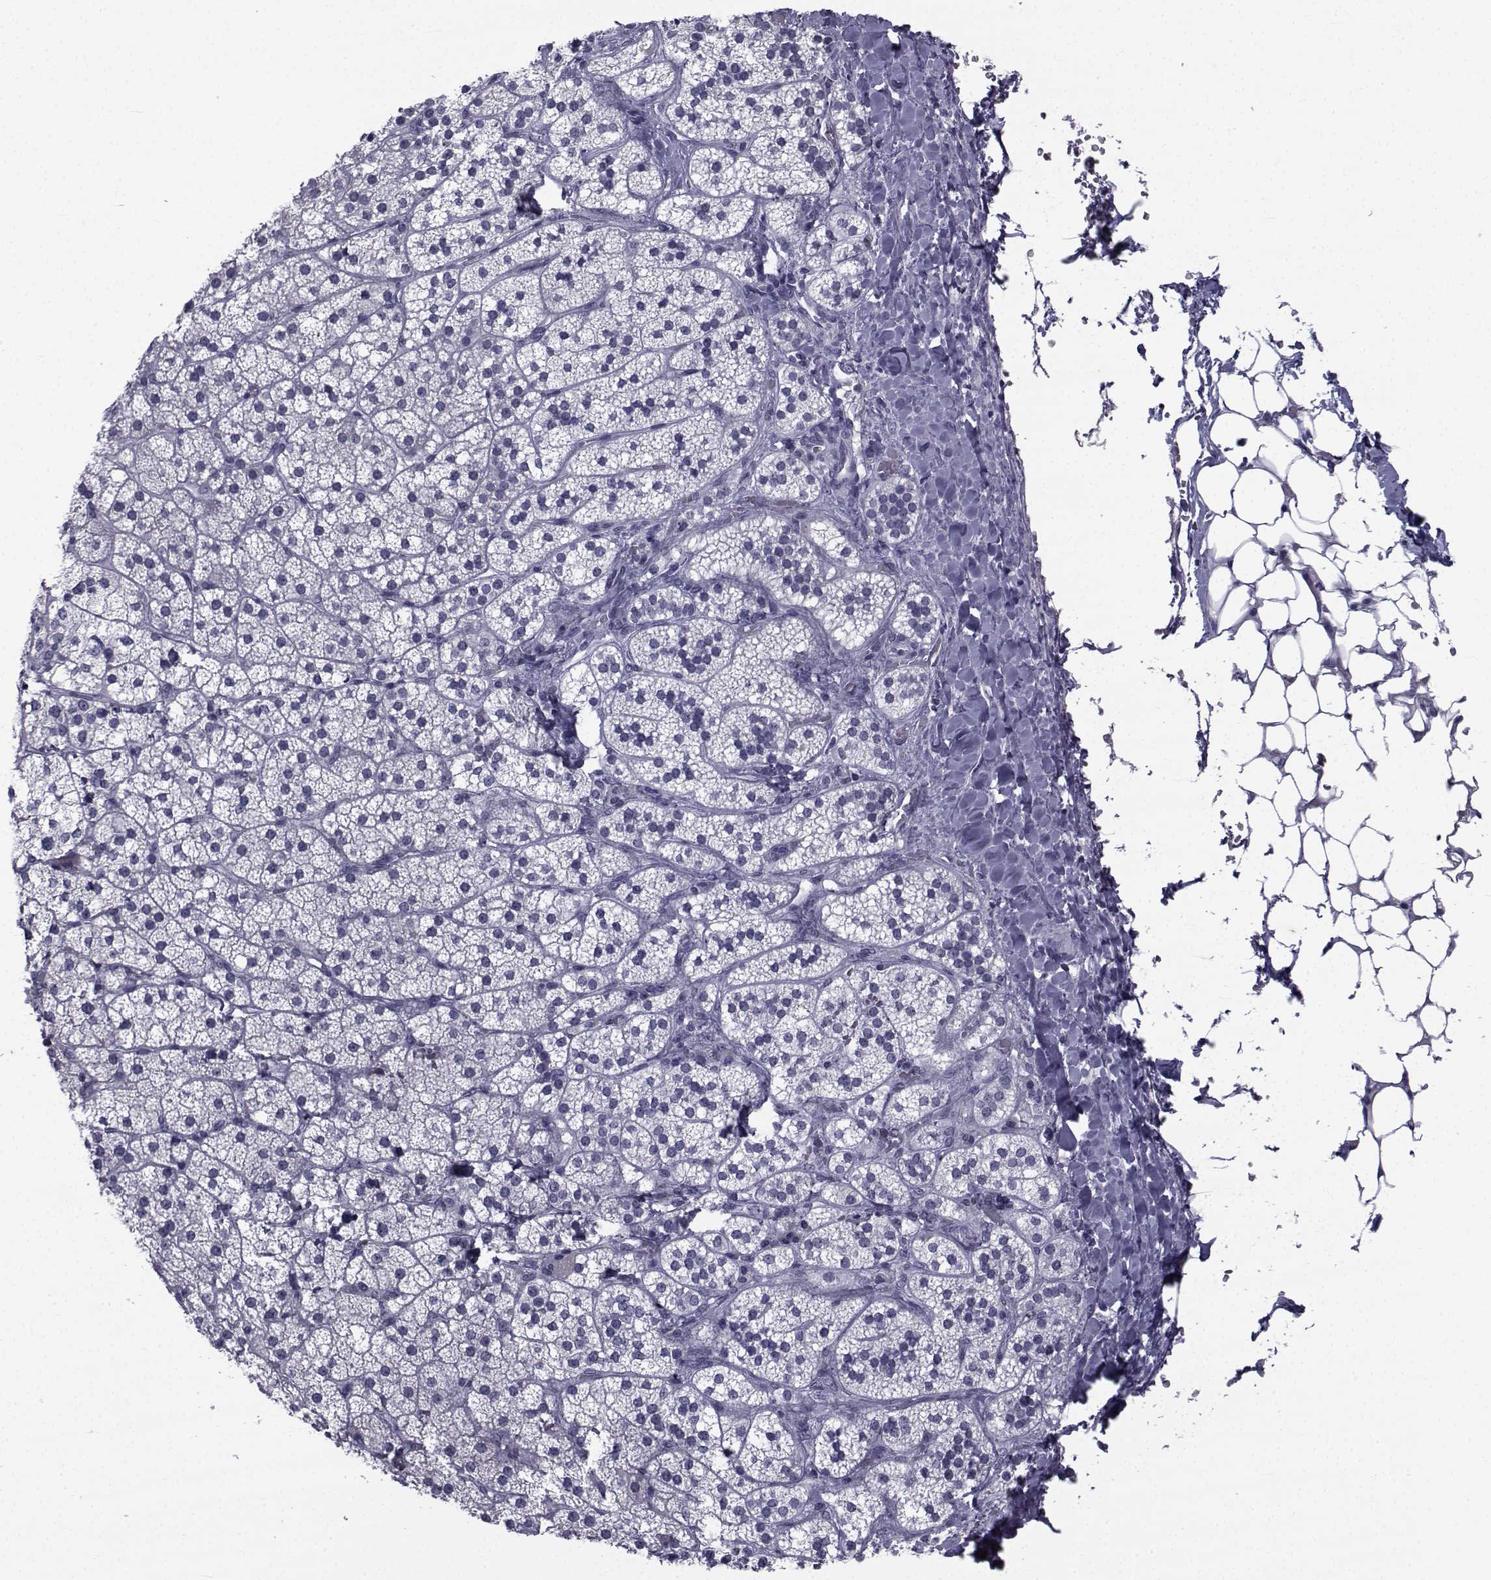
{"staining": {"intensity": "negative", "quantity": "none", "location": "none"}, "tissue": "adrenal gland", "cell_type": "Glandular cells", "image_type": "normal", "snomed": [{"axis": "morphology", "description": "Normal tissue, NOS"}, {"axis": "topography", "description": "Adrenal gland"}], "caption": "Adrenal gland stained for a protein using immunohistochemistry exhibits no expression glandular cells.", "gene": "PAX2", "patient": {"sex": "male", "age": 53}}